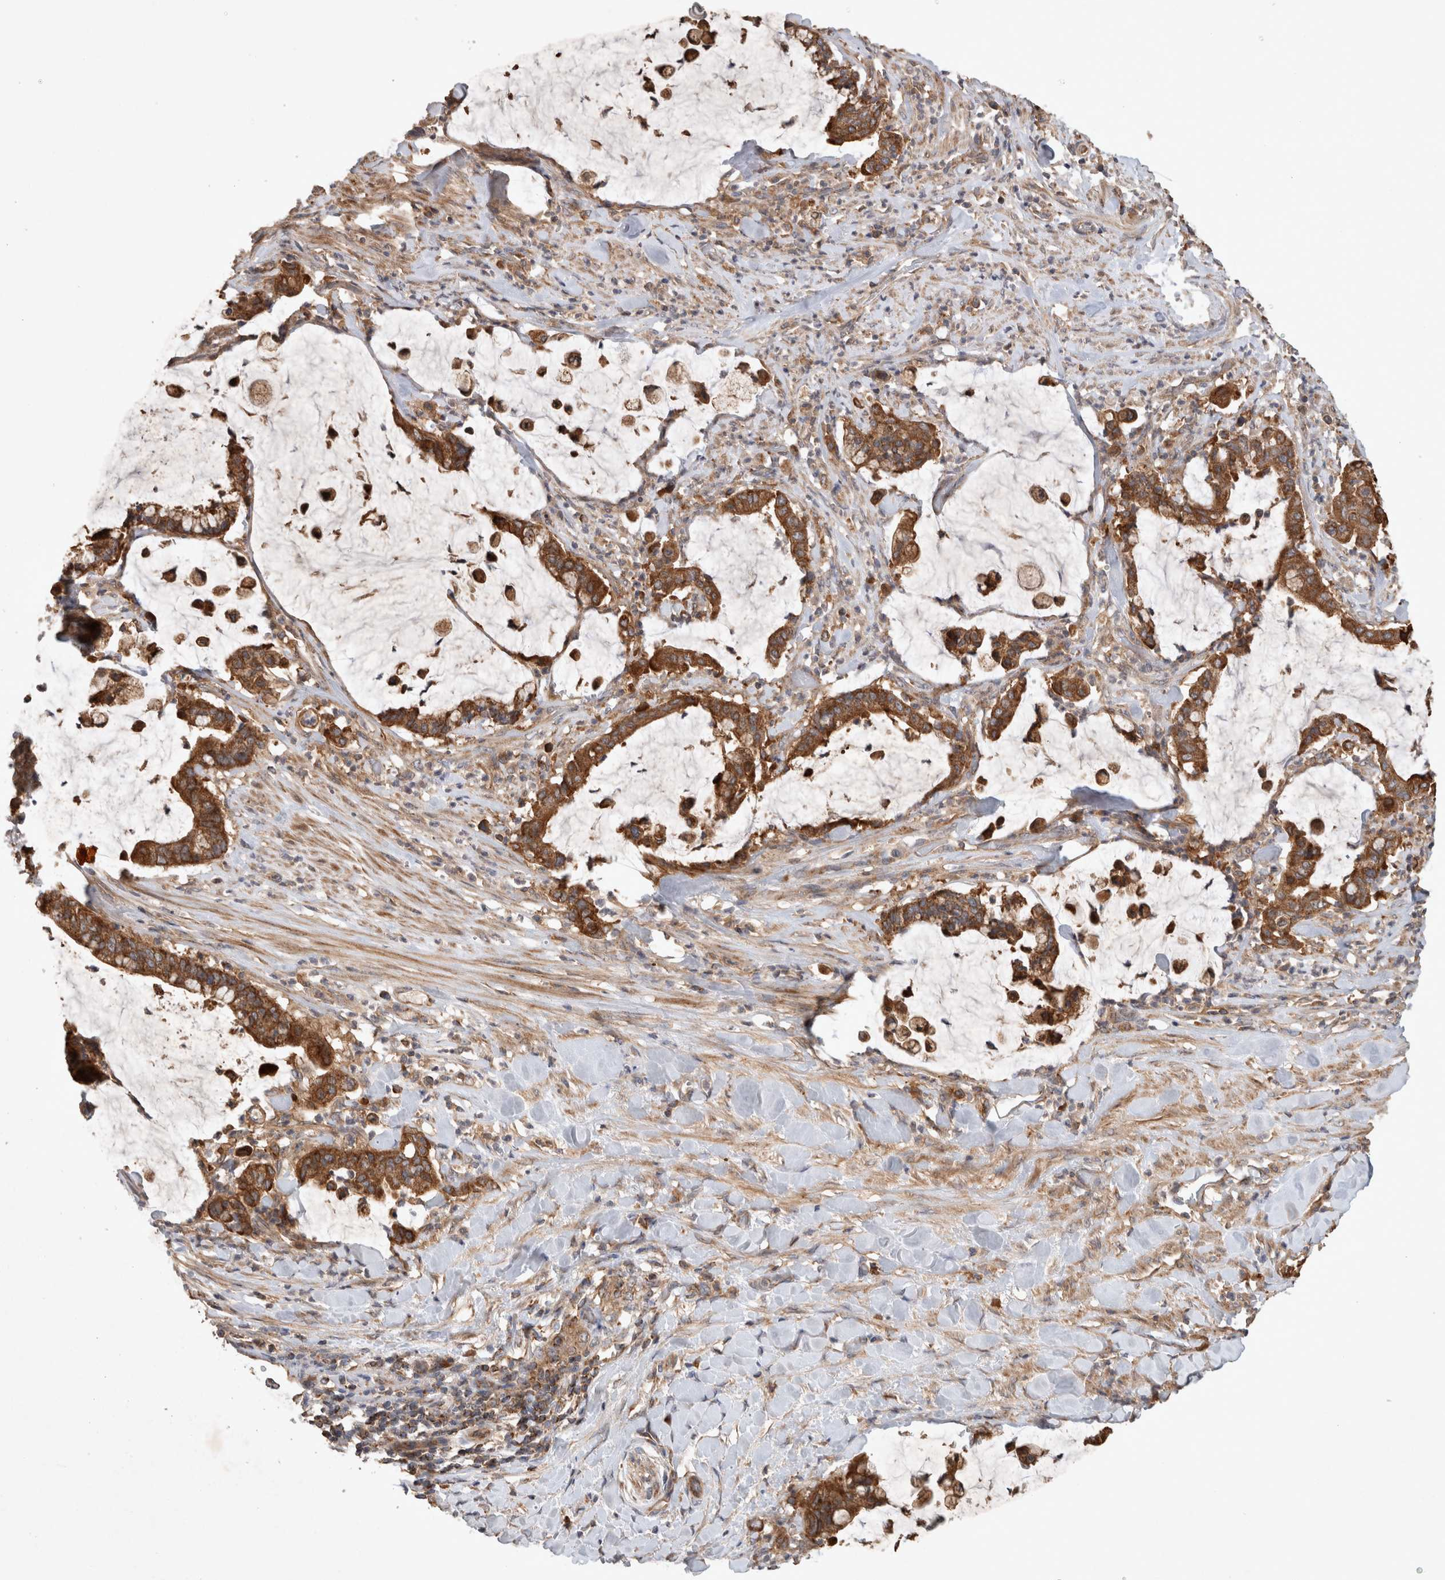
{"staining": {"intensity": "strong", "quantity": ">75%", "location": "cytoplasmic/membranous"}, "tissue": "pancreatic cancer", "cell_type": "Tumor cells", "image_type": "cancer", "snomed": [{"axis": "morphology", "description": "Adenocarcinoma, NOS"}, {"axis": "topography", "description": "Pancreas"}], "caption": "An image of pancreatic cancer stained for a protein displays strong cytoplasmic/membranous brown staining in tumor cells.", "gene": "SERAC1", "patient": {"sex": "male", "age": 41}}